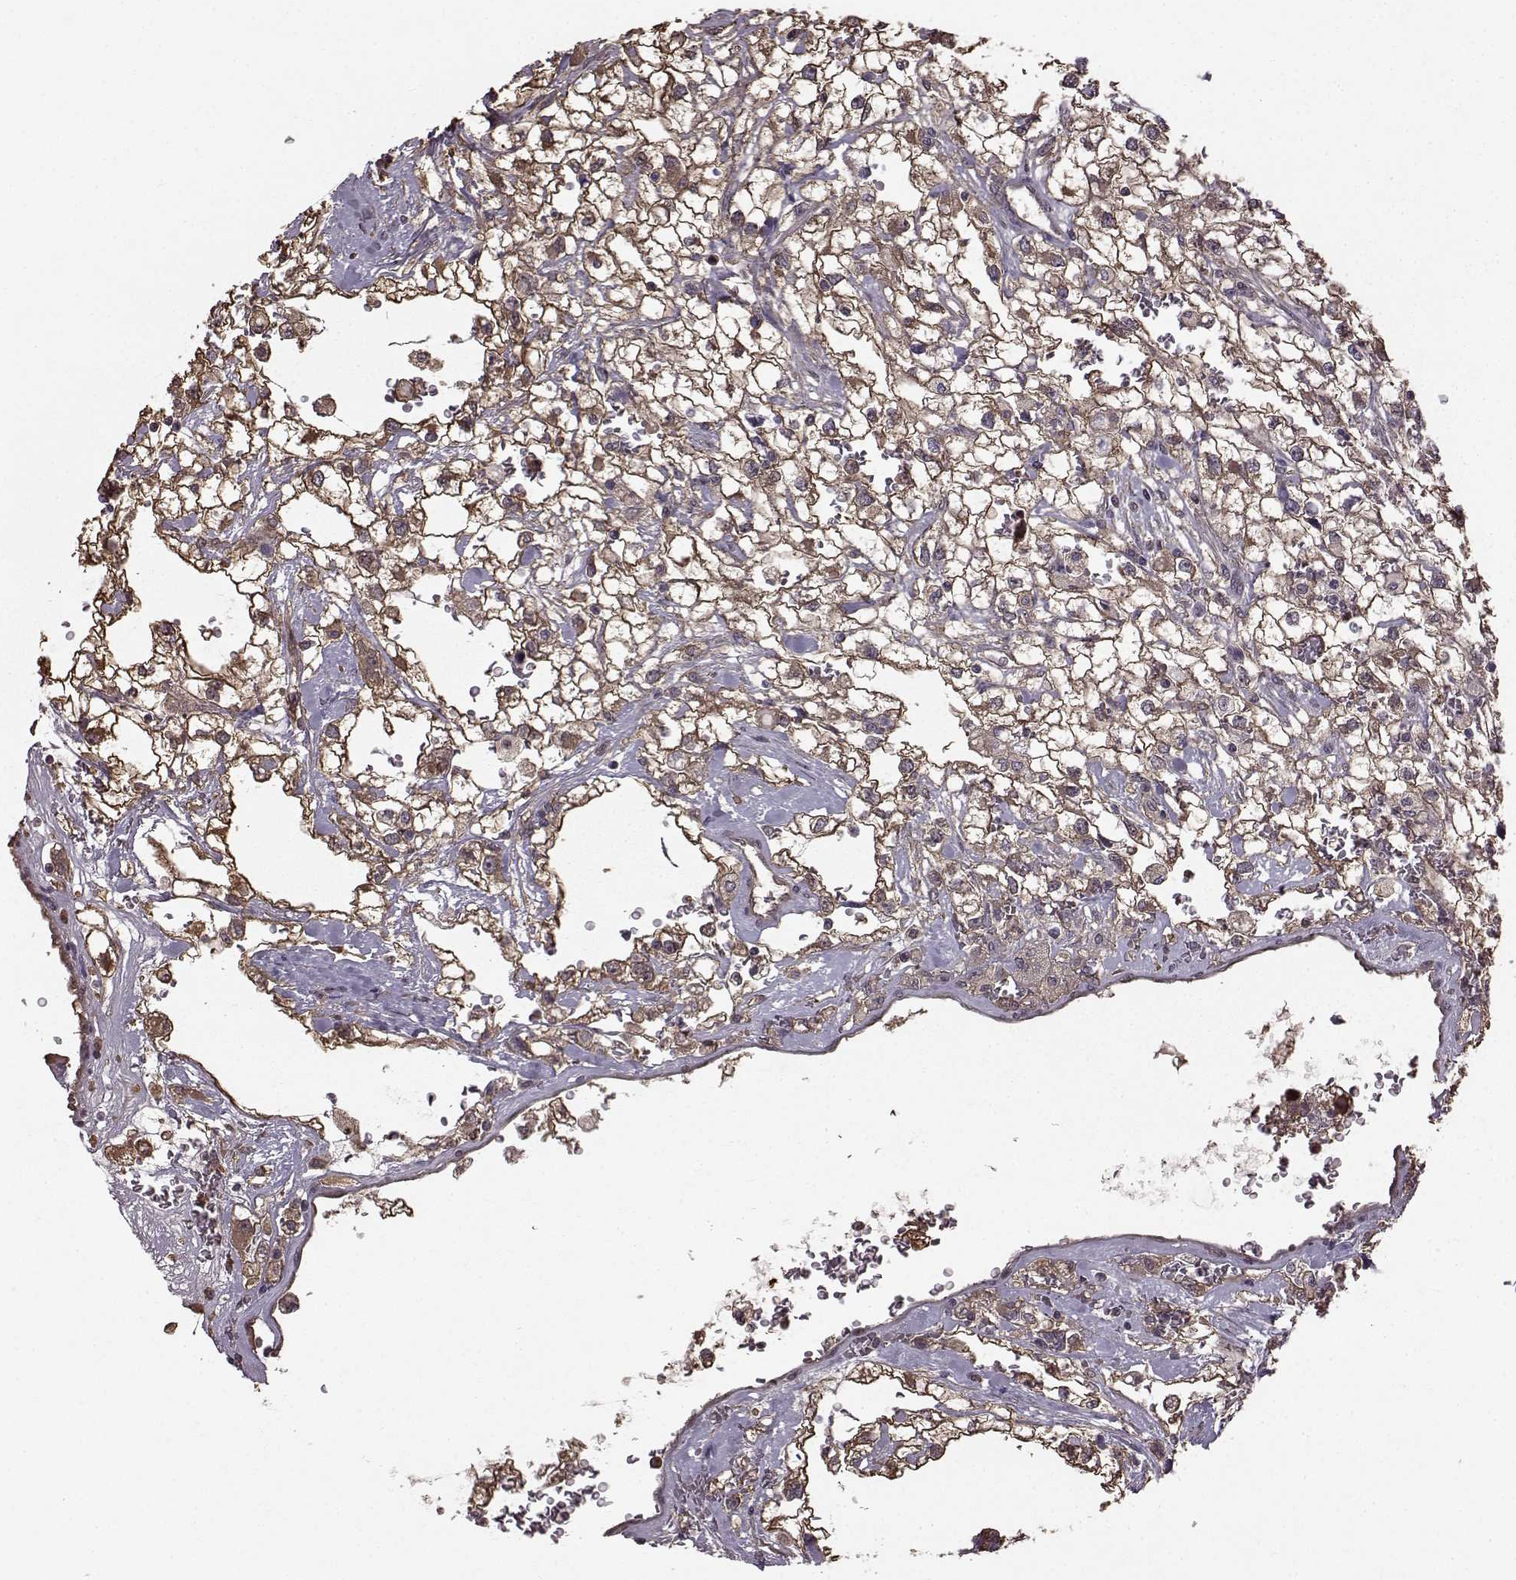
{"staining": {"intensity": "moderate", "quantity": ">75%", "location": "cytoplasmic/membranous"}, "tissue": "renal cancer", "cell_type": "Tumor cells", "image_type": "cancer", "snomed": [{"axis": "morphology", "description": "Adenocarcinoma, NOS"}, {"axis": "topography", "description": "Kidney"}], "caption": "Adenocarcinoma (renal) tissue reveals moderate cytoplasmic/membranous expression in approximately >75% of tumor cells, visualized by immunohistochemistry. Nuclei are stained in blue.", "gene": "NME1-NME2", "patient": {"sex": "male", "age": 59}}